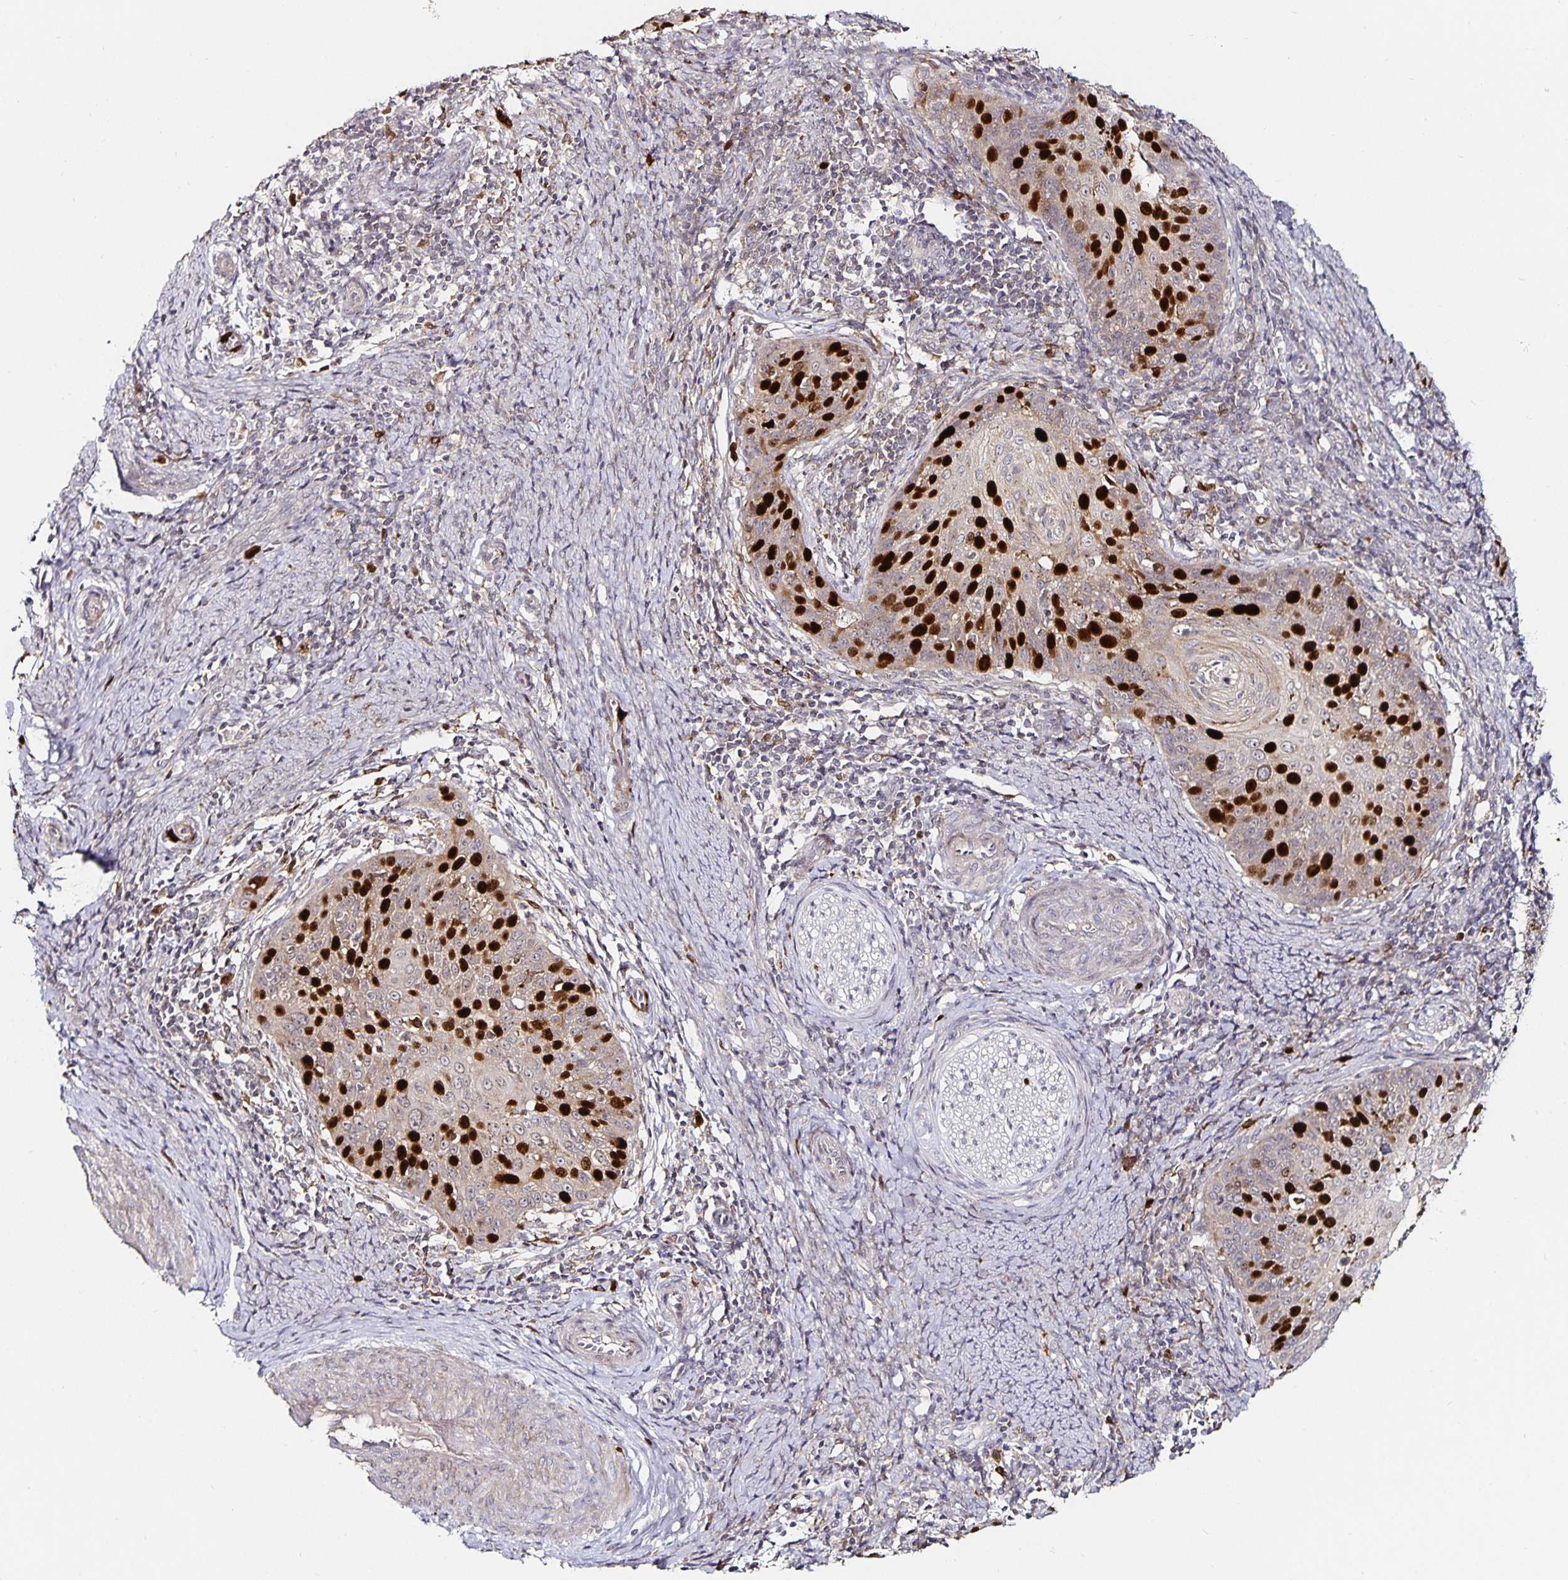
{"staining": {"intensity": "strong", "quantity": "25%-75%", "location": "nuclear"}, "tissue": "cervical cancer", "cell_type": "Tumor cells", "image_type": "cancer", "snomed": [{"axis": "morphology", "description": "Squamous cell carcinoma, NOS"}, {"axis": "topography", "description": "Cervix"}], "caption": "Immunohistochemical staining of human squamous cell carcinoma (cervical) exhibits high levels of strong nuclear protein positivity in about 25%-75% of tumor cells. (Brightfield microscopy of DAB IHC at high magnification).", "gene": "ANLN", "patient": {"sex": "female", "age": 30}}